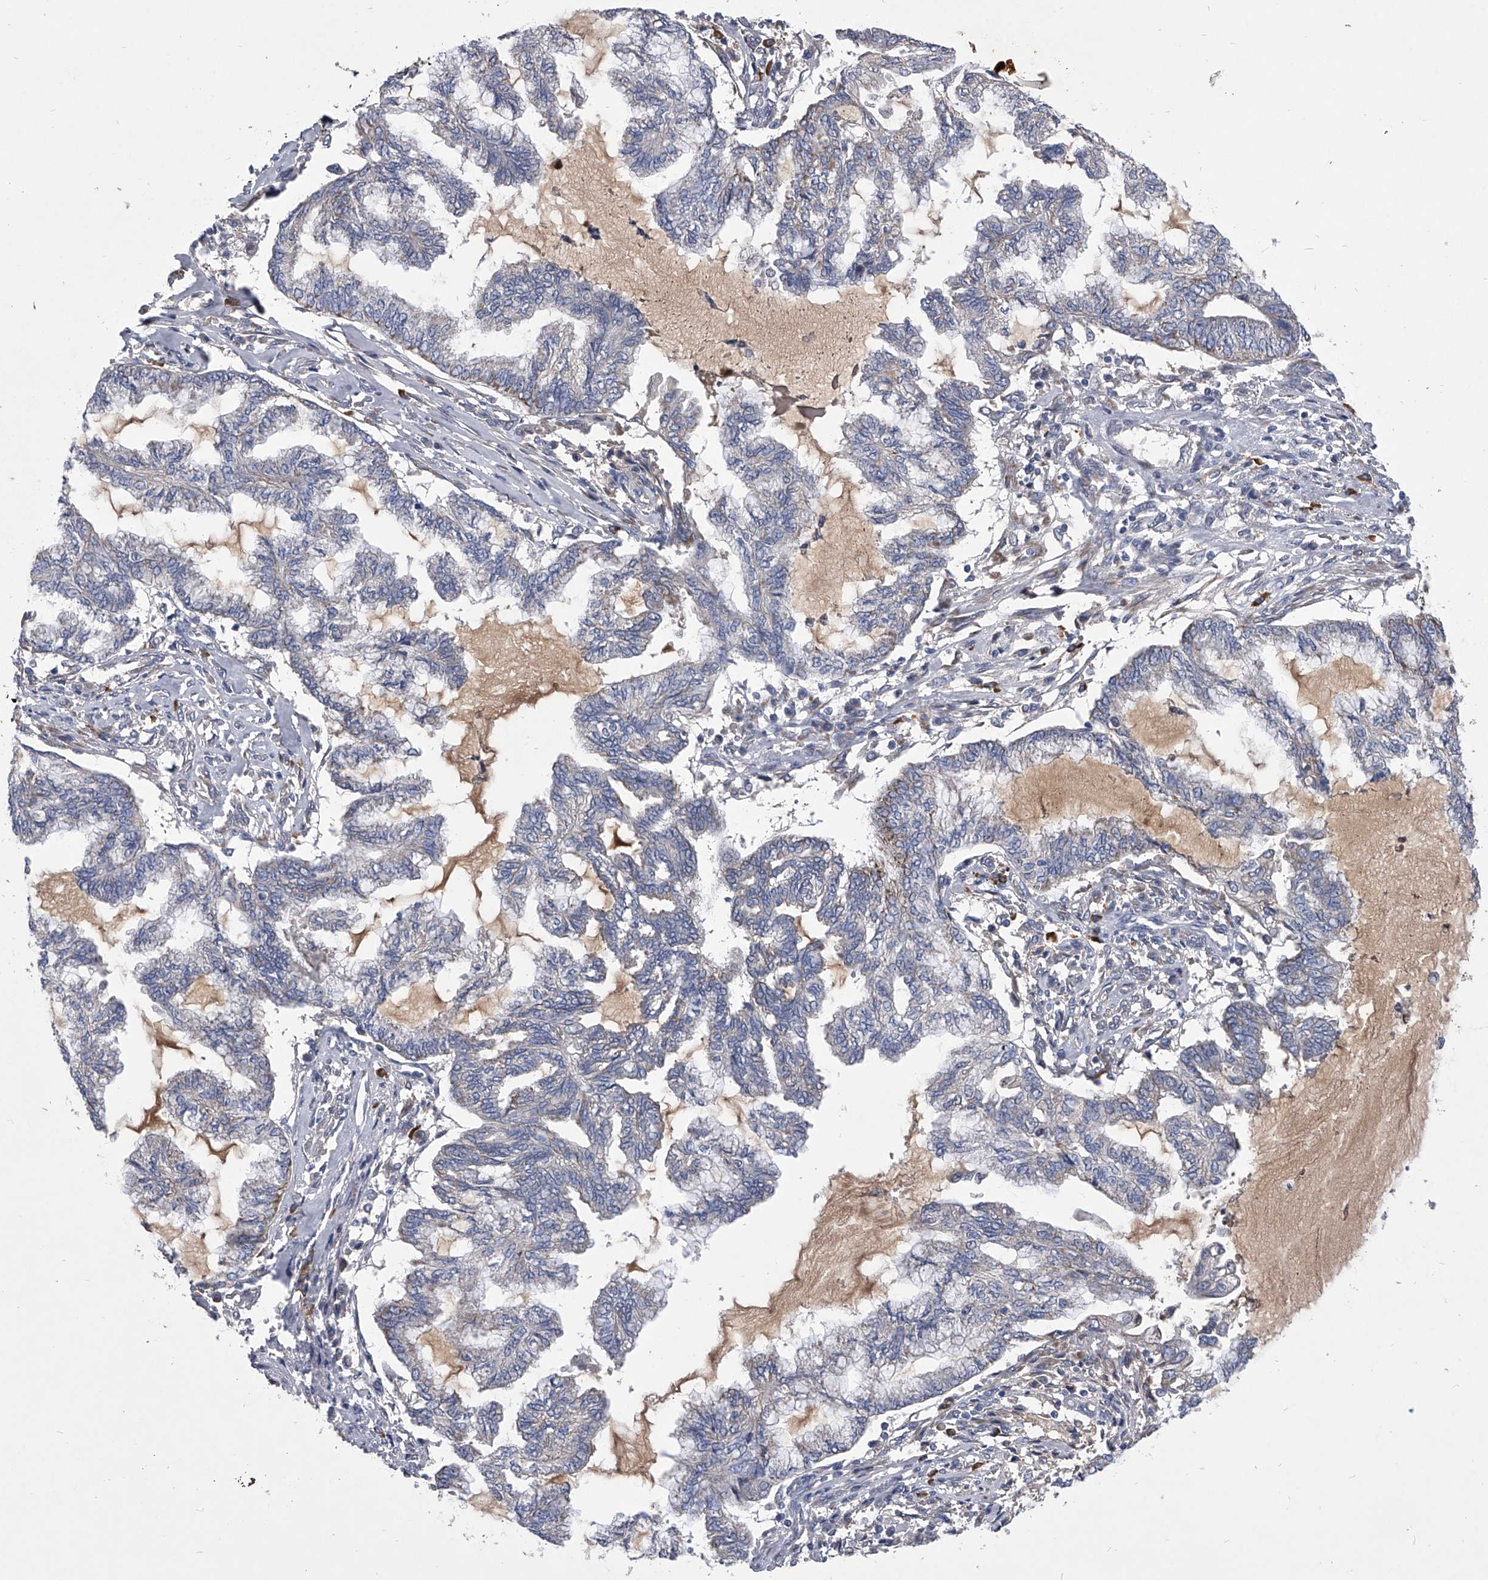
{"staining": {"intensity": "negative", "quantity": "none", "location": "none"}, "tissue": "endometrial cancer", "cell_type": "Tumor cells", "image_type": "cancer", "snomed": [{"axis": "morphology", "description": "Adenocarcinoma, NOS"}, {"axis": "topography", "description": "Endometrium"}], "caption": "Histopathology image shows no significant protein positivity in tumor cells of adenocarcinoma (endometrial).", "gene": "CCR4", "patient": {"sex": "female", "age": 86}}